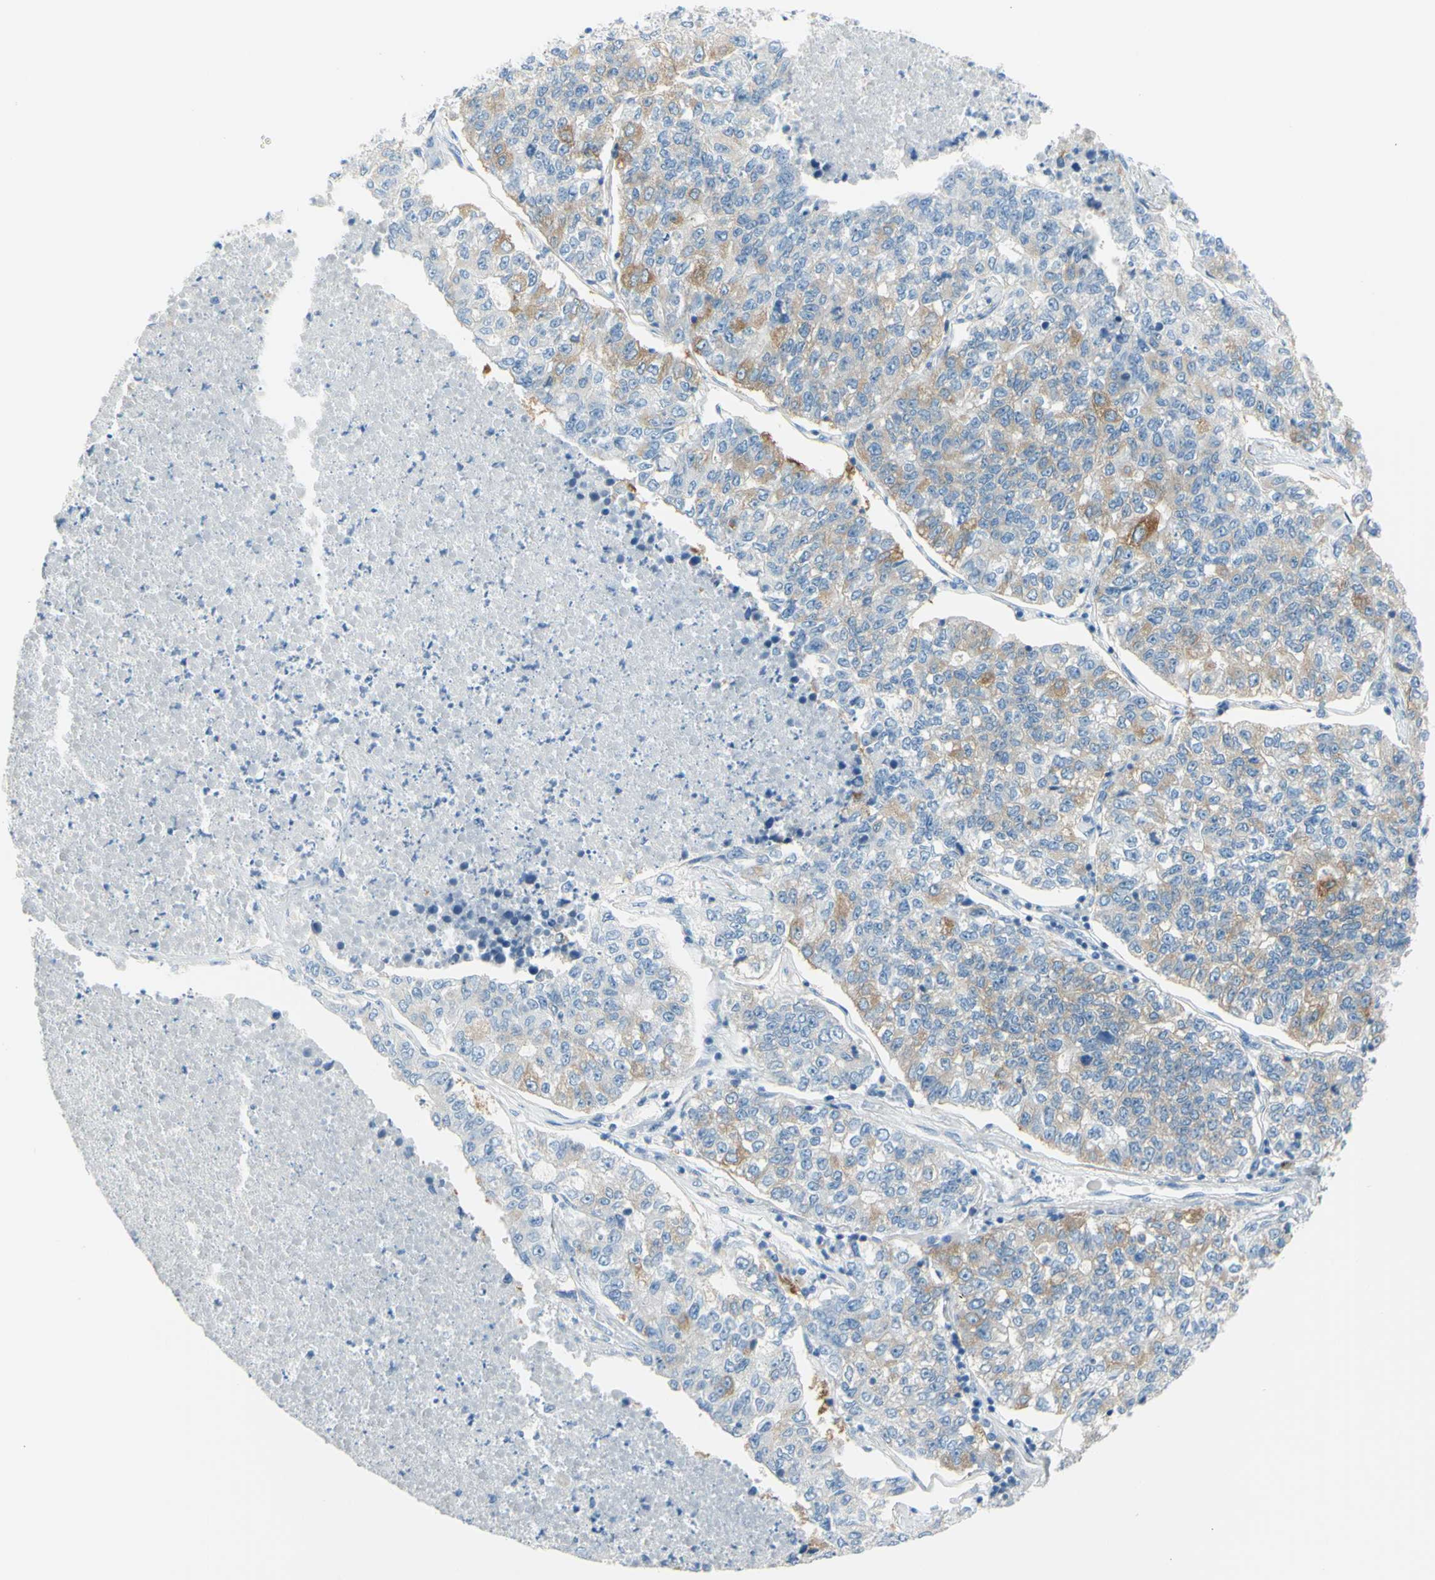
{"staining": {"intensity": "moderate", "quantity": "25%-75%", "location": "cytoplasmic/membranous"}, "tissue": "lung cancer", "cell_type": "Tumor cells", "image_type": "cancer", "snomed": [{"axis": "morphology", "description": "Adenocarcinoma, NOS"}, {"axis": "topography", "description": "Lung"}], "caption": "Lung cancer (adenocarcinoma) stained for a protein (brown) displays moderate cytoplasmic/membranous positive expression in about 25%-75% of tumor cells.", "gene": "FRMD4B", "patient": {"sex": "male", "age": 49}}